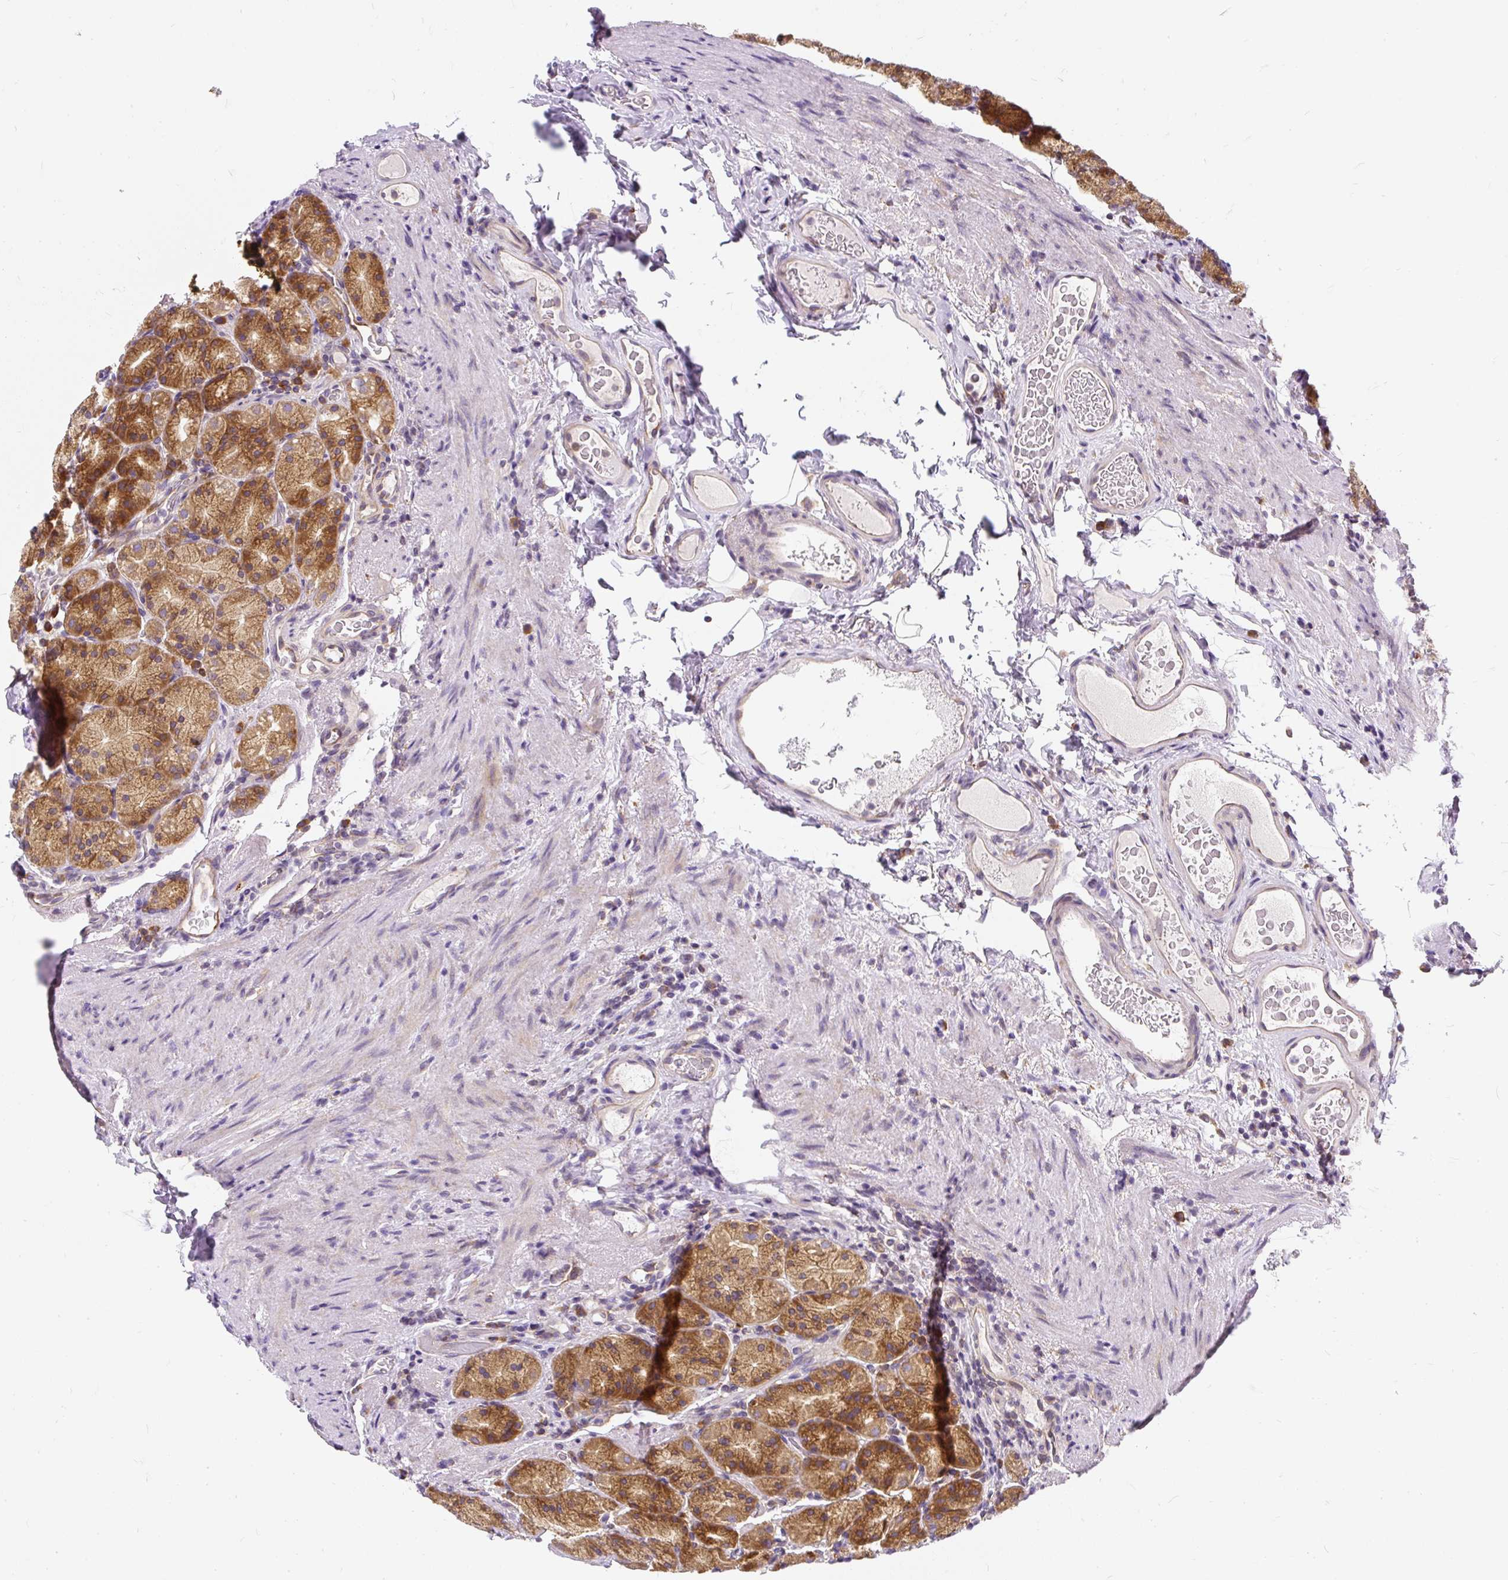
{"staining": {"intensity": "strong", "quantity": ">75%", "location": "cytoplasmic/membranous"}, "tissue": "stomach", "cell_type": "Glandular cells", "image_type": "normal", "snomed": [{"axis": "morphology", "description": "Normal tissue, NOS"}, {"axis": "topography", "description": "Stomach, upper"}, {"axis": "topography", "description": "Stomach"}], "caption": "An immunohistochemistry (IHC) image of normal tissue is shown. Protein staining in brown highlights strong cytoplasmic/membranous positivity in stomach within glandular cells. (DAB IHC, brown staining for protein, blue staining for nuclei).", "gene": "CYP20A1", "patient": {"sex": "male", "age": 68}}